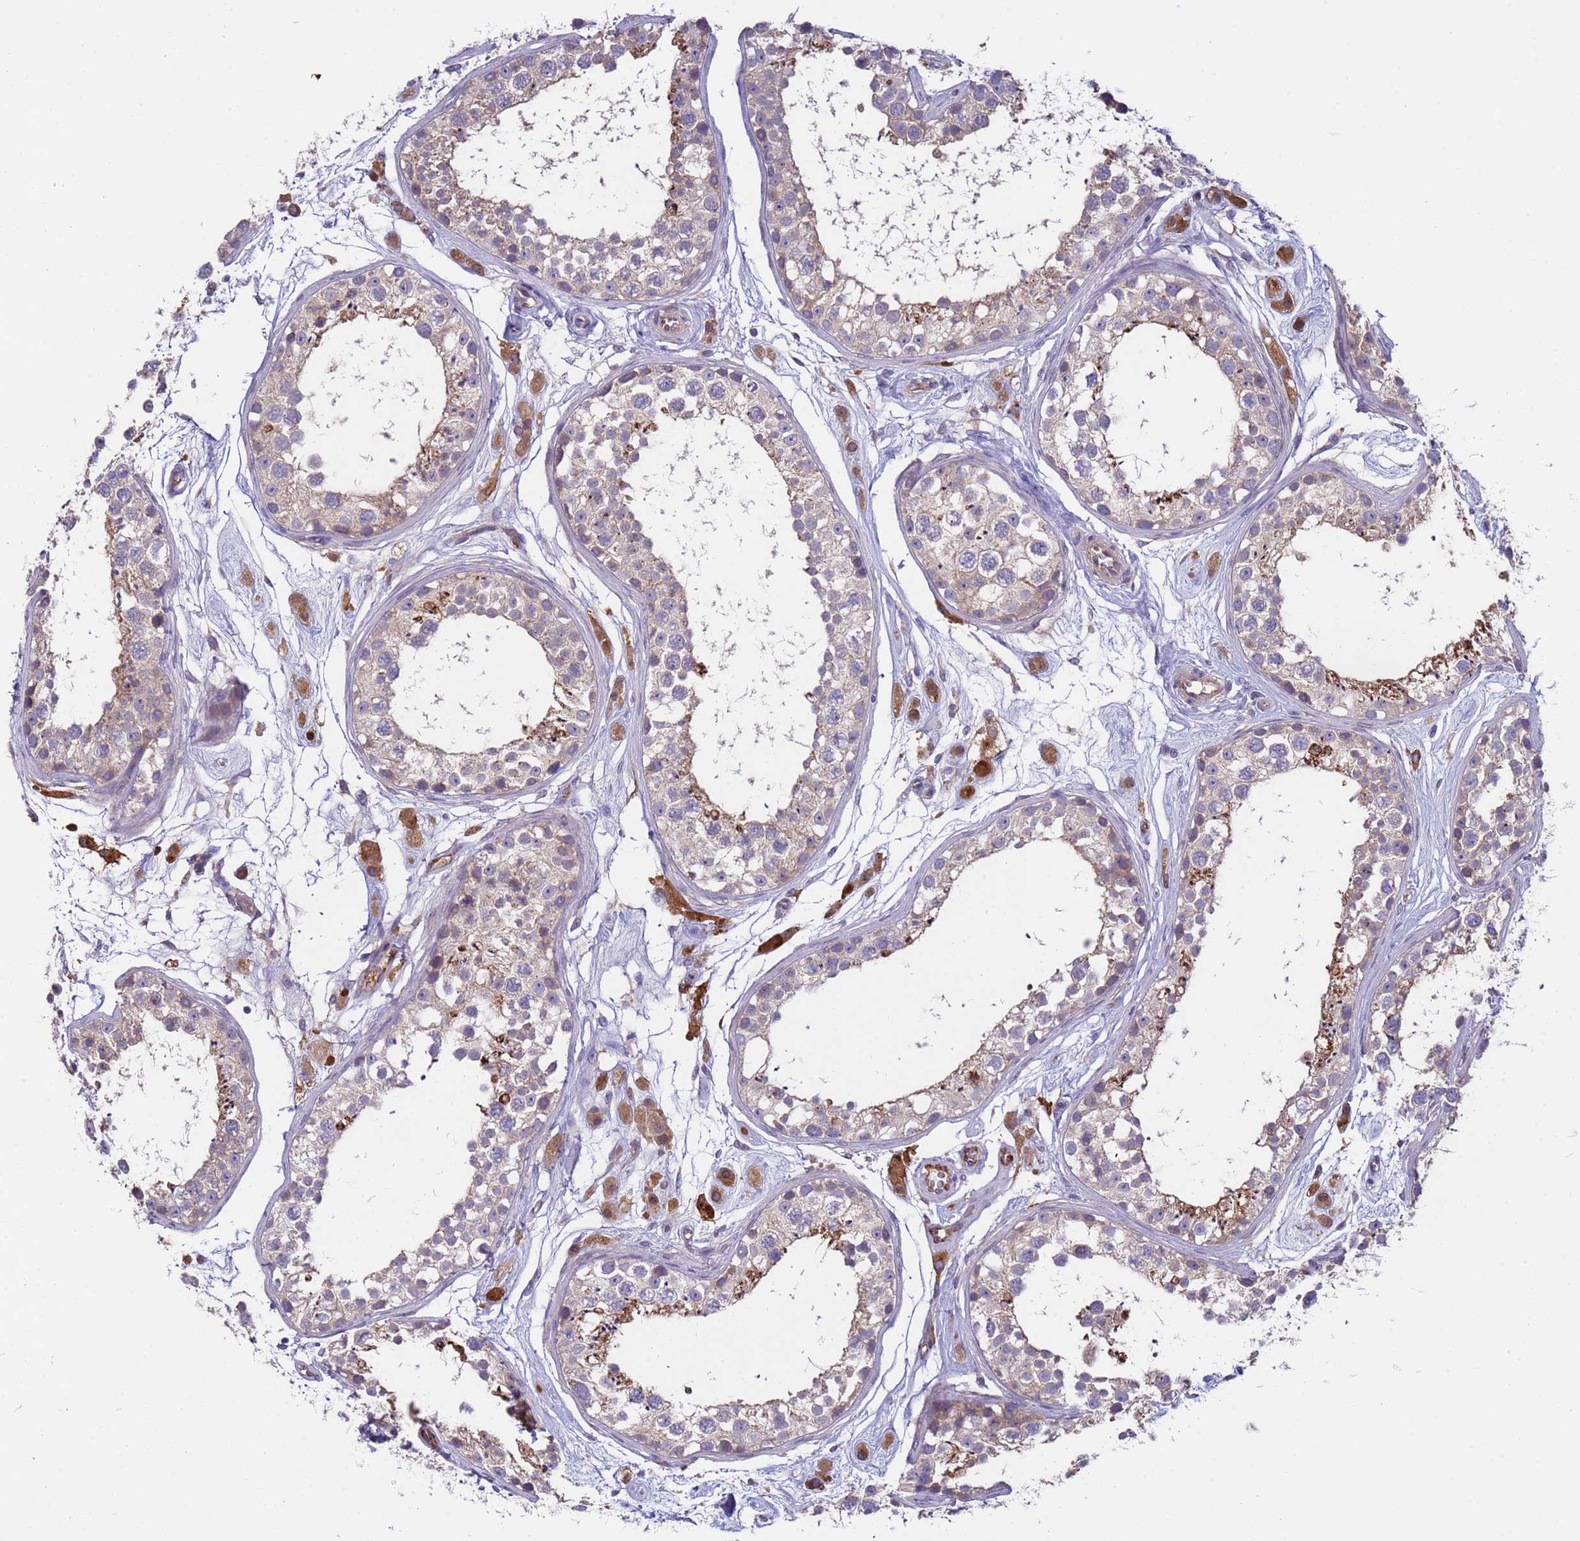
{"staining": {"intensity": "moderate", "quantity": "<25%", "location": "cytoplasmic/membranous"}, "tissue": "testis", "cell_type": "Cells in seminiferous ducts", "image_type": "normal", "snomed": [{"axis": "morphology", "description": "Normal tissue, NOS"}, {"axis": "topography", "description": "Testis"}], "caption": "Testis stained for a protein (brown) displays moderate cytoplasmic/membranous positive positivity in about <25% of cells in seminiferous ducts.", "gene": "ZNF248", "patient": {"sex": "male", "age": 25}}